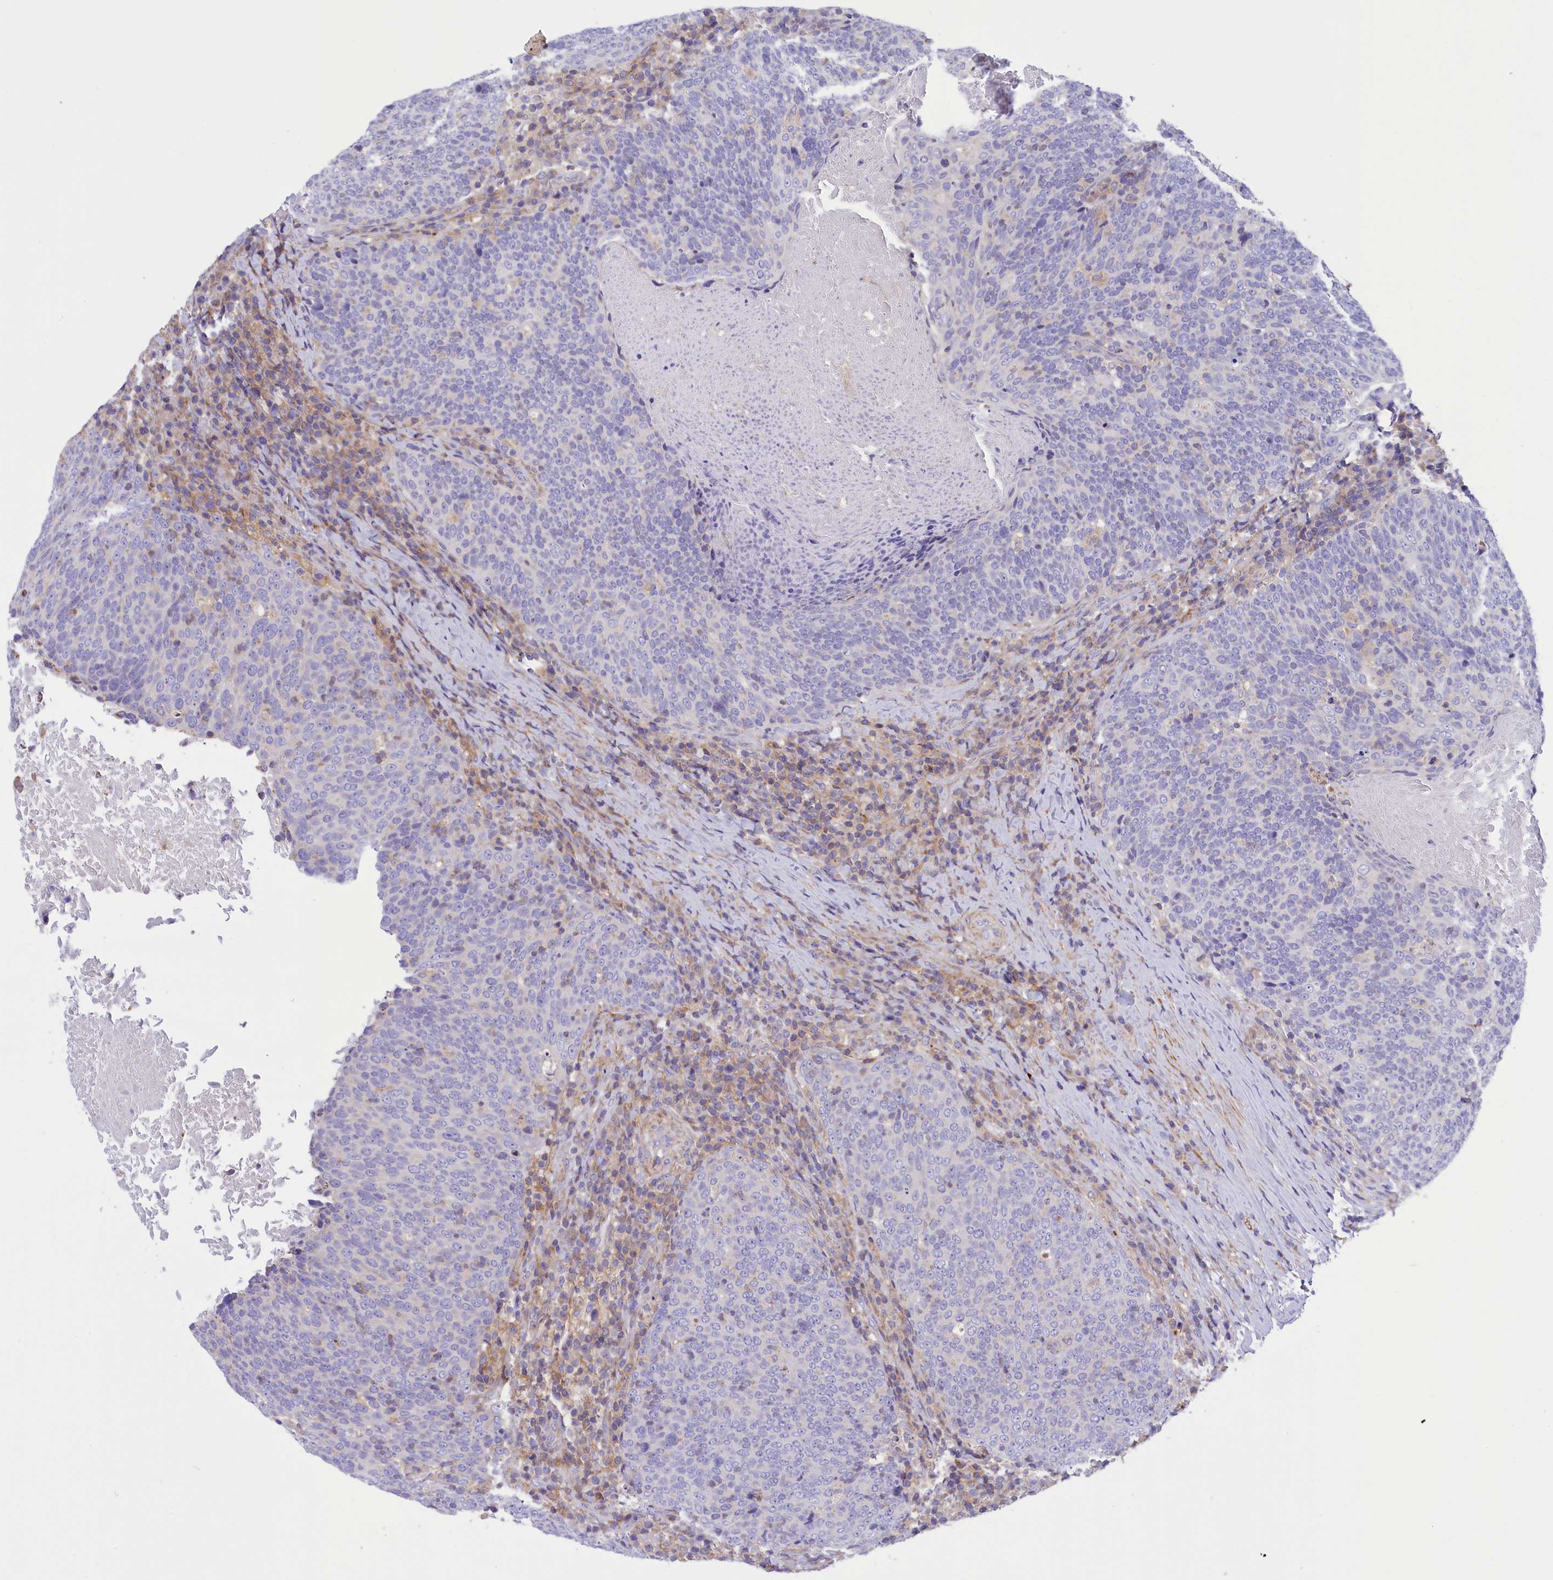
{"staining": {"intensity": "negative", "quantity": "none", "location": "none"}, "tissue": "head and neck cancer", "cell_type": "Tumor cells", "image_type": "cancer", "snomed": [{"axis": "morphology", "description": "Squamous cell carcinoma, NOS"}, {"axis": "morphology", "description": "Squamous cell carcinoma, metastatic, NOS"}, {"axis": "topography", "description": "Lymph node"}, {"axis": "topography", "description": "Head-Neck"}], "caption": "The micrograph reveals no staining of tumor cells in head and neck cancer.", "gene": "CORO7-PAM16", "patient": {"sex": "male", "age": 62}}